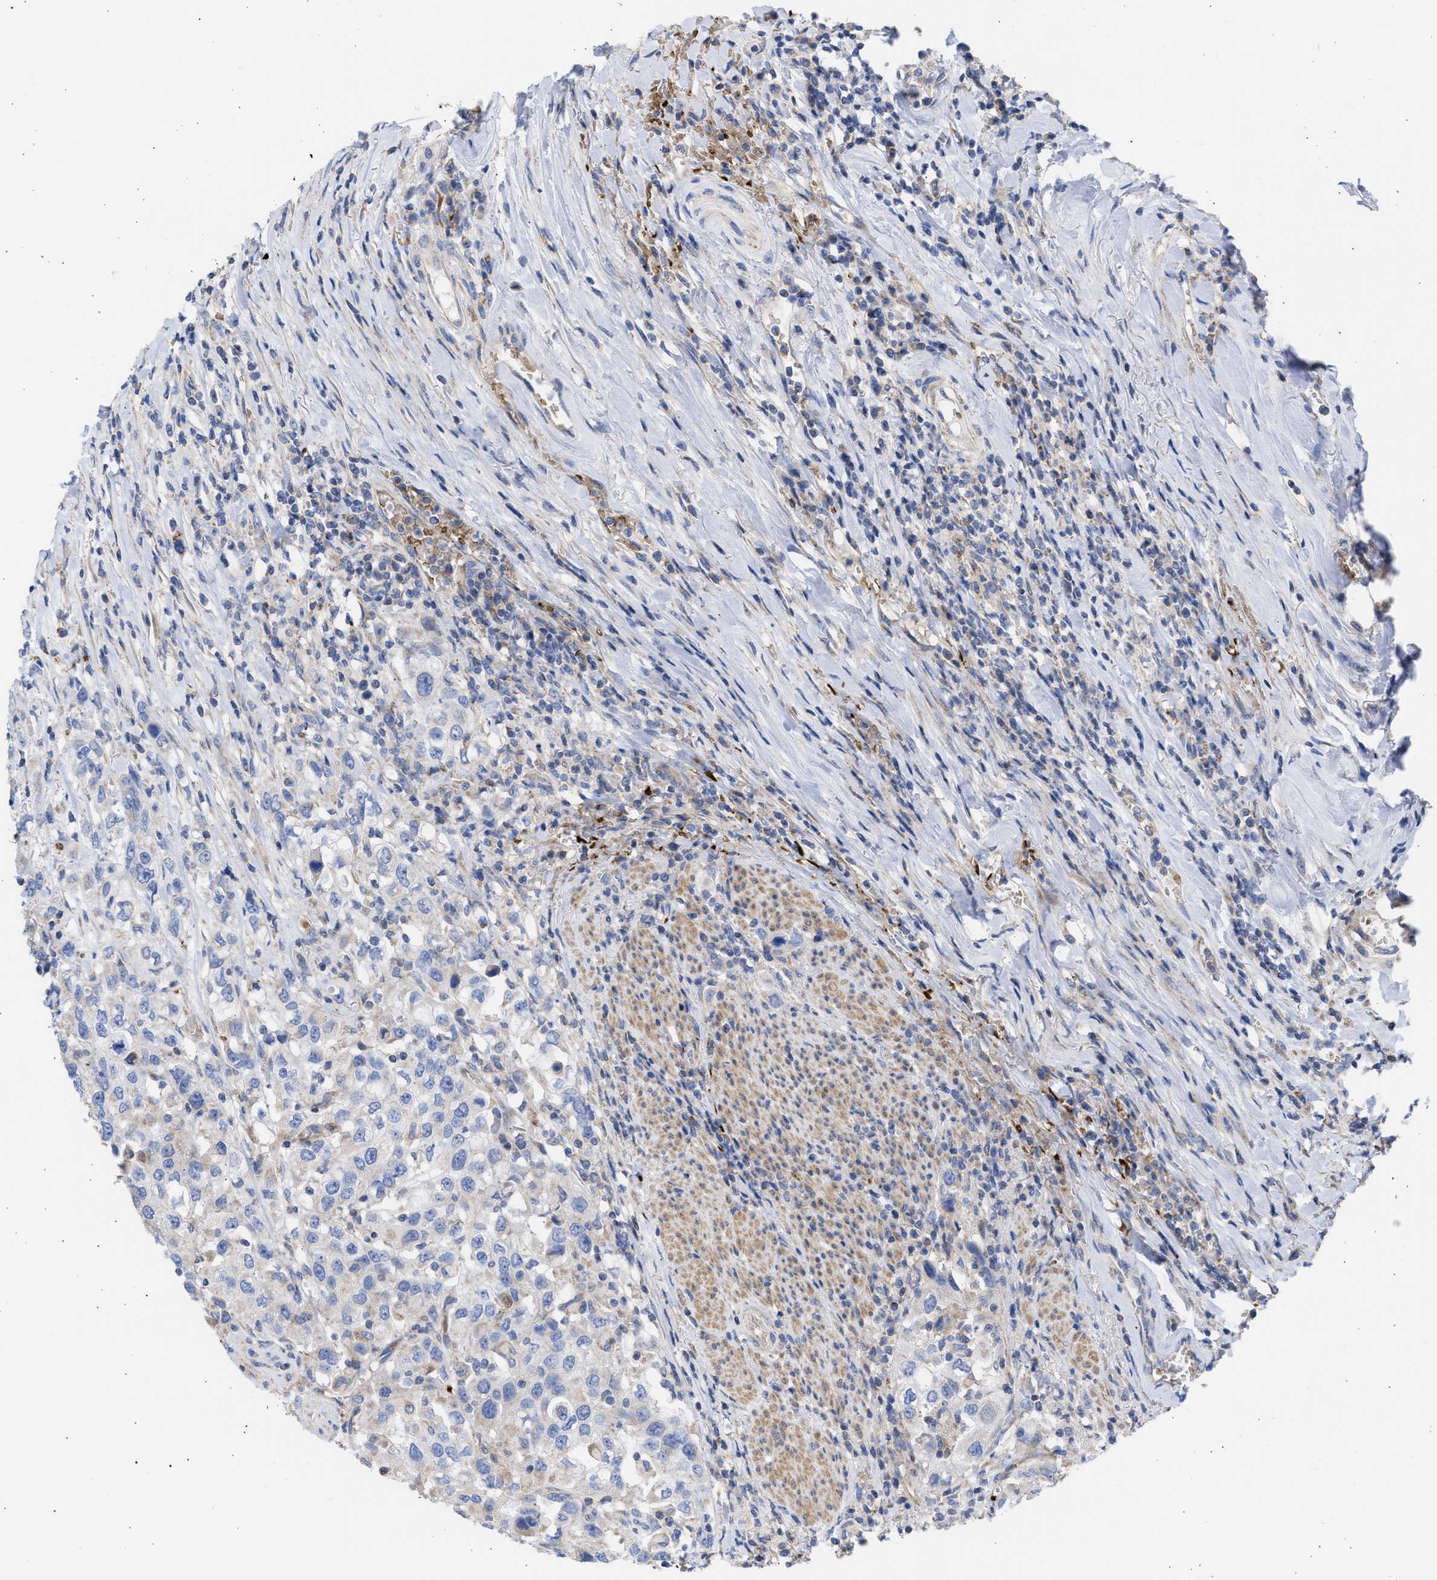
{"staining": {"intensity": "negative", "quantity": "none", "location": "none"}, "tissue": "urothelial cancer", "cell_type": "Tumor cells", "image_type": "cancer", "snomed": [{"axis": "morphology", "description": "Urothelial carcinoma, High grade"}, {"axis": "topography", "description": "Urinary bladder"}], "caption": "Immunohistochemical staining of human urothelial cancer reveals no significant positivity in tumor cells.", "gene": "BTG3", "patient": {"sex": "female", "age": 80}}